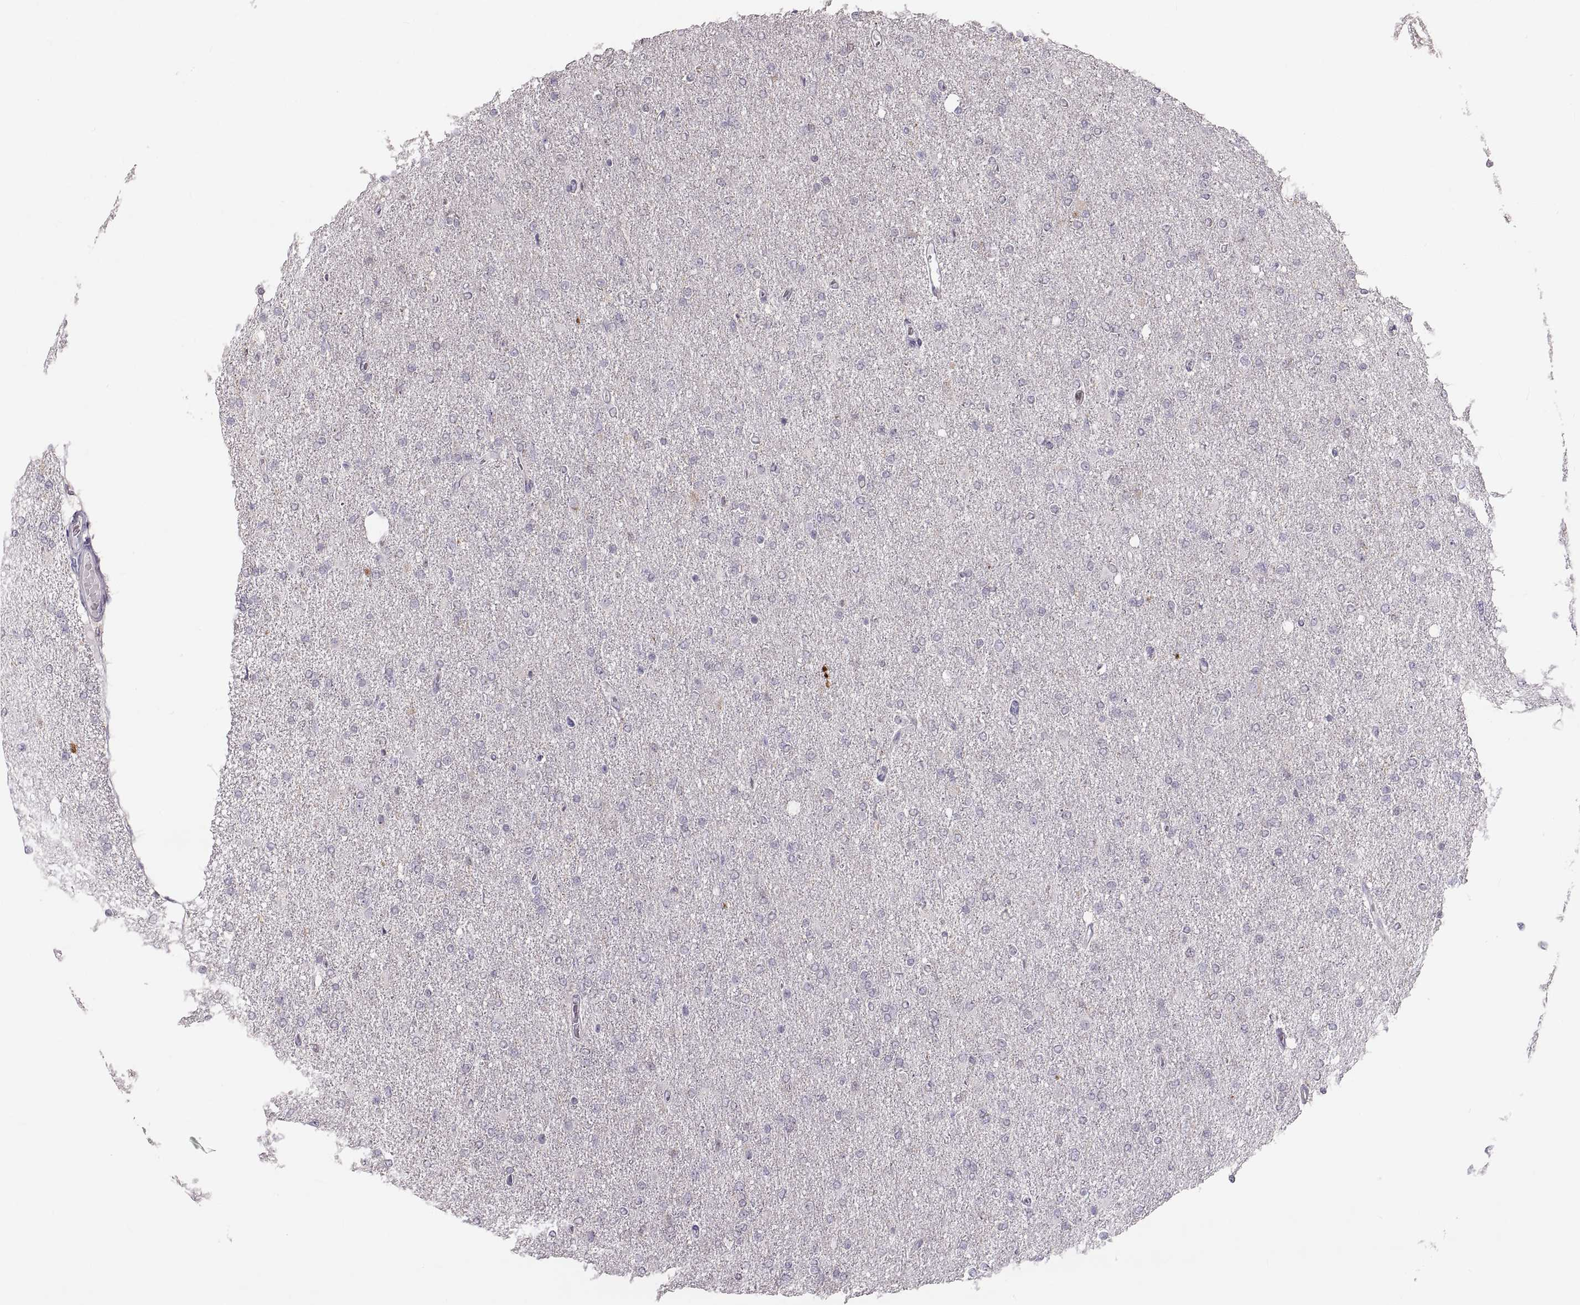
{"staining": {"intensity": "negative", "quantity": "none", "location": "none"}, "tissue": "glioma", "cell_type": "Tumor cells", "image_type": "cancer", "snomed": [{"axis": "morphology", "description": "Glioma, malignant, High grade"}, {"axis": "topography", "description": "Cerebral cortex"}], "caption": "A photomicrograph of human malignant high-grade glioma is negative for staining in tumor cells.", "gene": "RUNDC3A", "patient": {"sex": "male", "age": 70}}